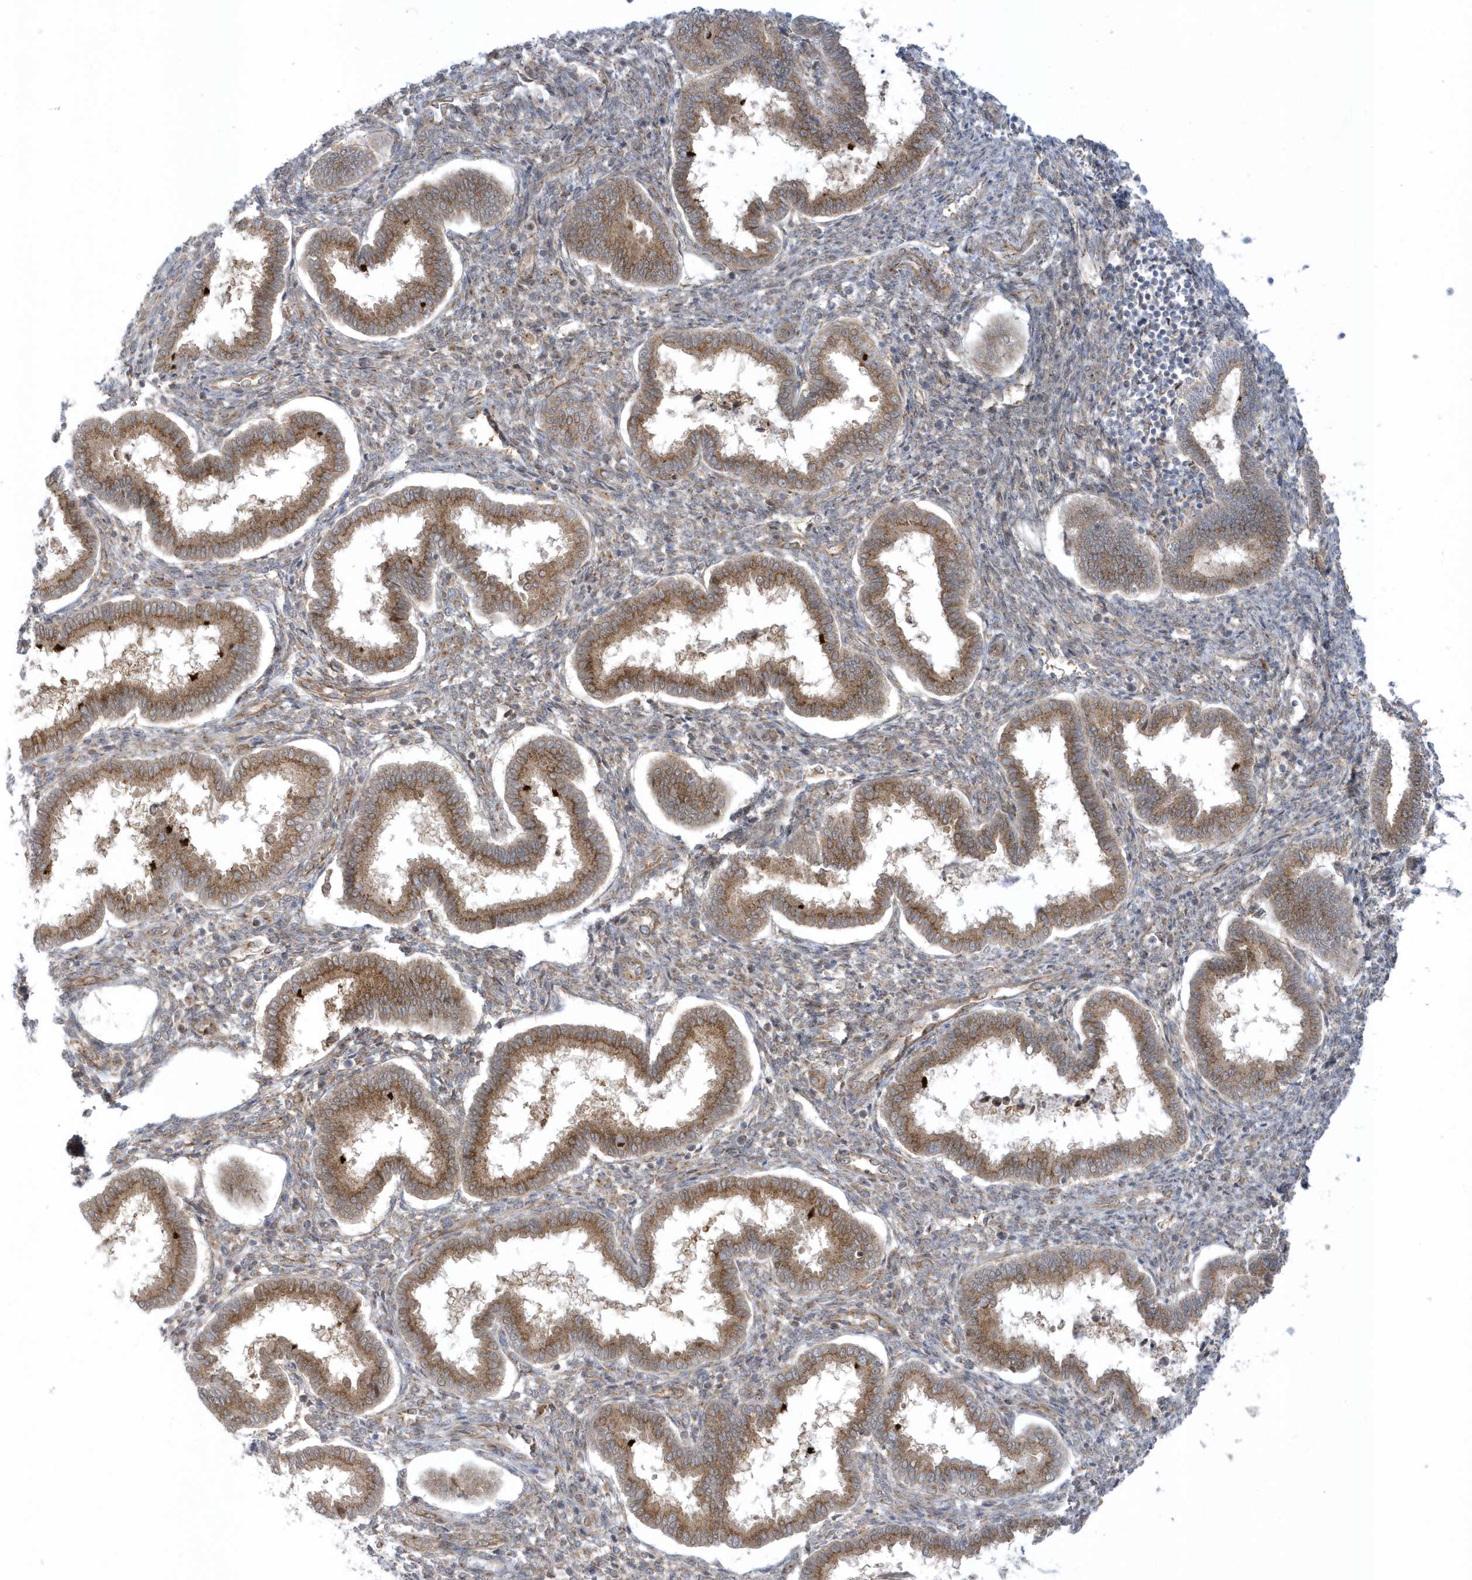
{"staining": {"intensity": "moderate", "quantity": "25%-75%", "location": "cytoplasmic/membranous"}, "tissue": "endometrium", "cell_type": "Cells in endometrial stroma", "image_type": "normal", "snomed": [{"axis": "morphology", "description": "Normal tissue, NOS"}, {"axis": "topography", "description": "Endometrium"}], "caption": "High-power microscopy captured an IHC image of benign endometrium, revealing moderate cytoplasmic/membranous positivity in about 25%-75% of cells in endometrial stroma.", "gene": "RPP40", "patient": {"sex": "female", "age": 24}}